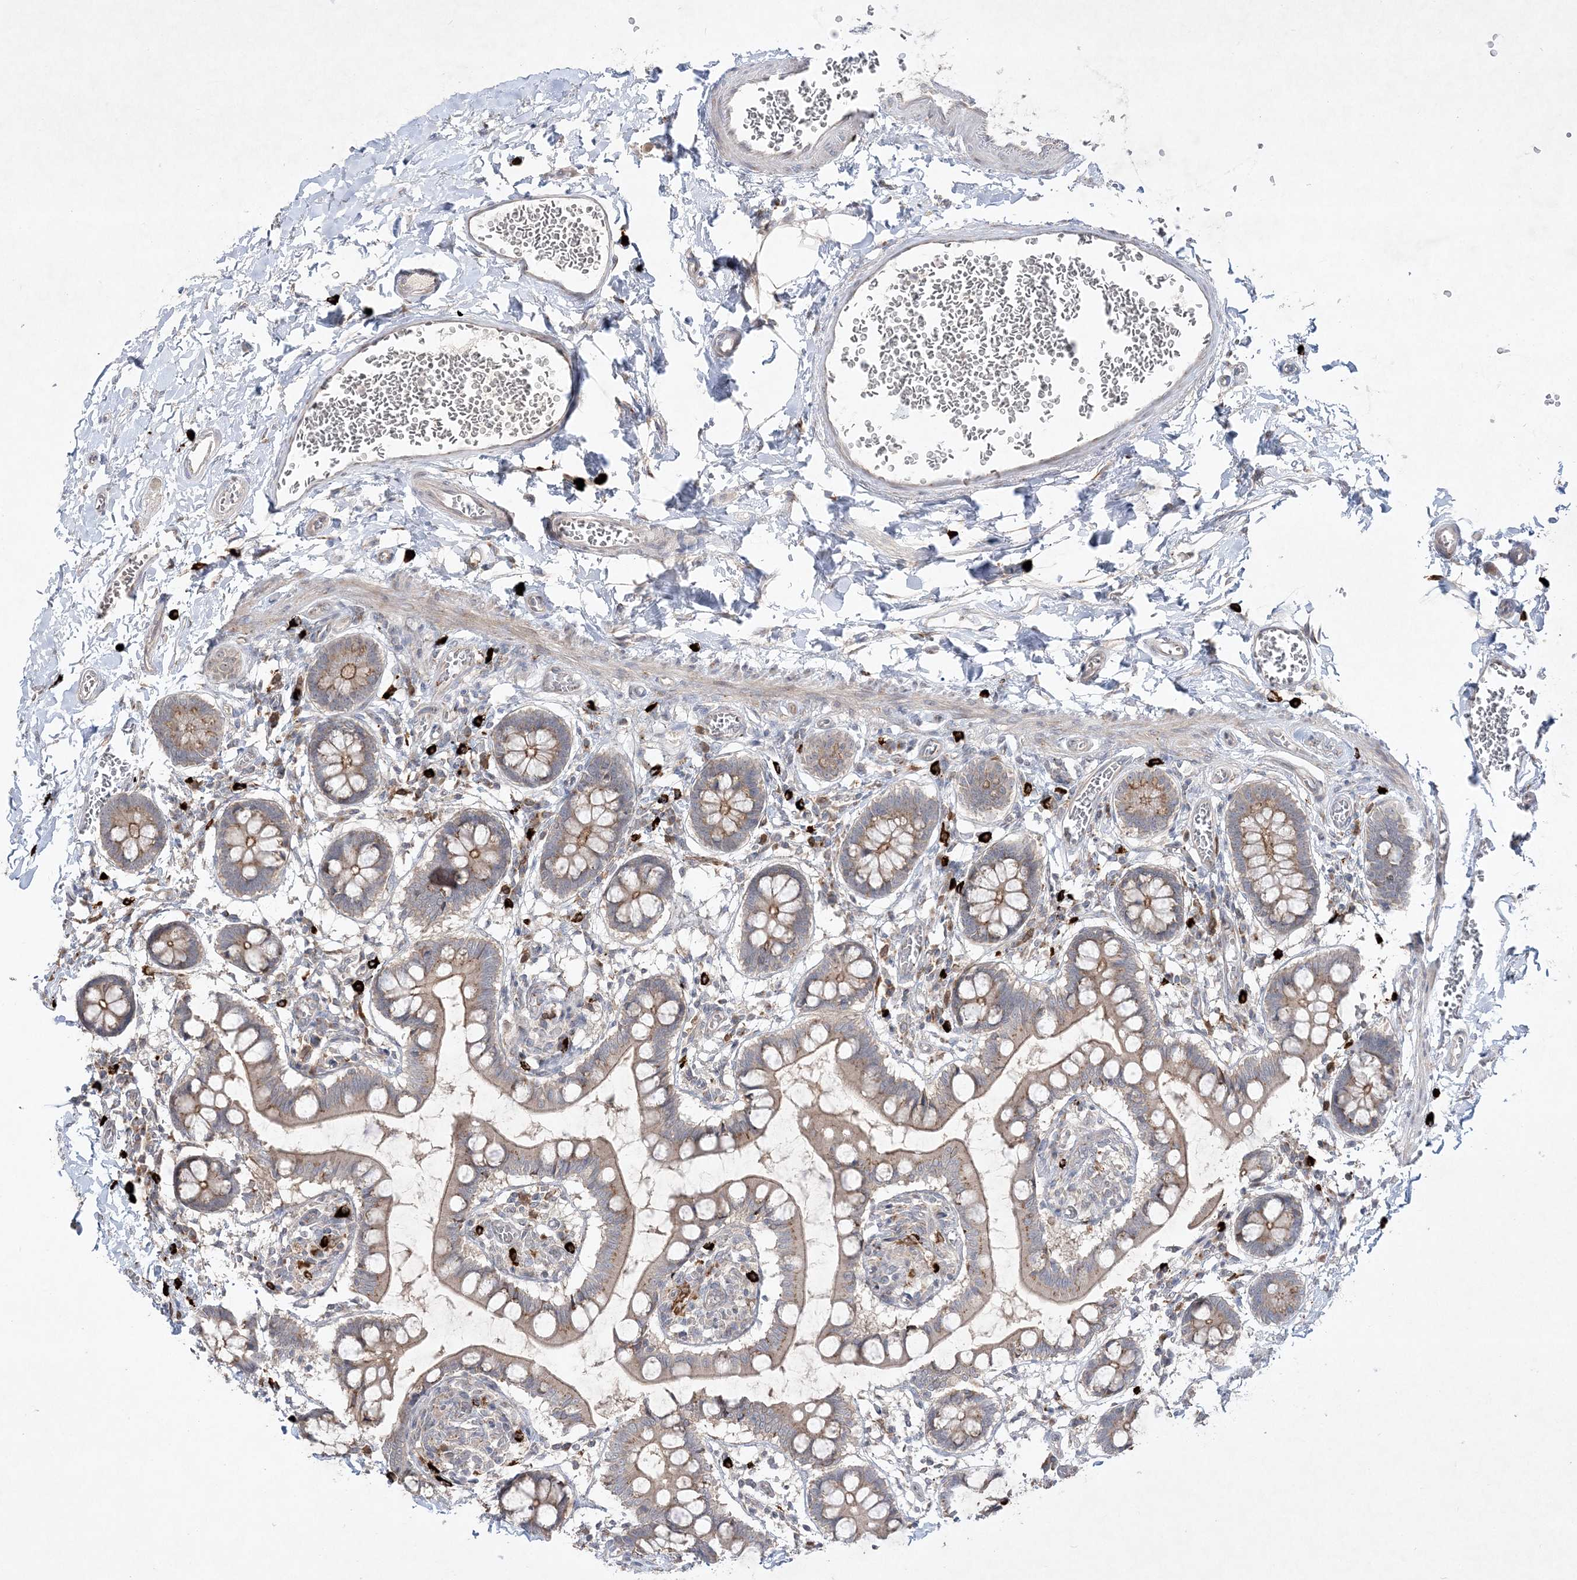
{"staining": {"intensity": "moderate", "quantity": ">75%", "location": "cytoplasmic/membranous"}, "tissue": "small intestine", "cell_type": "Glandular cells", "image_type": "normal", "snomed": [{"axis": "morphology", "description": "Normal tissue, NOS"}, {"axis": "topography", "description": "Small intestine"}], "caption": "The immunohistochemical stain labels moderate cytoplasmic/membranous staining in glandular cells of normal small intestine.", "gene": "CLNK", "patient": {"sex": "male", "age": 52}}